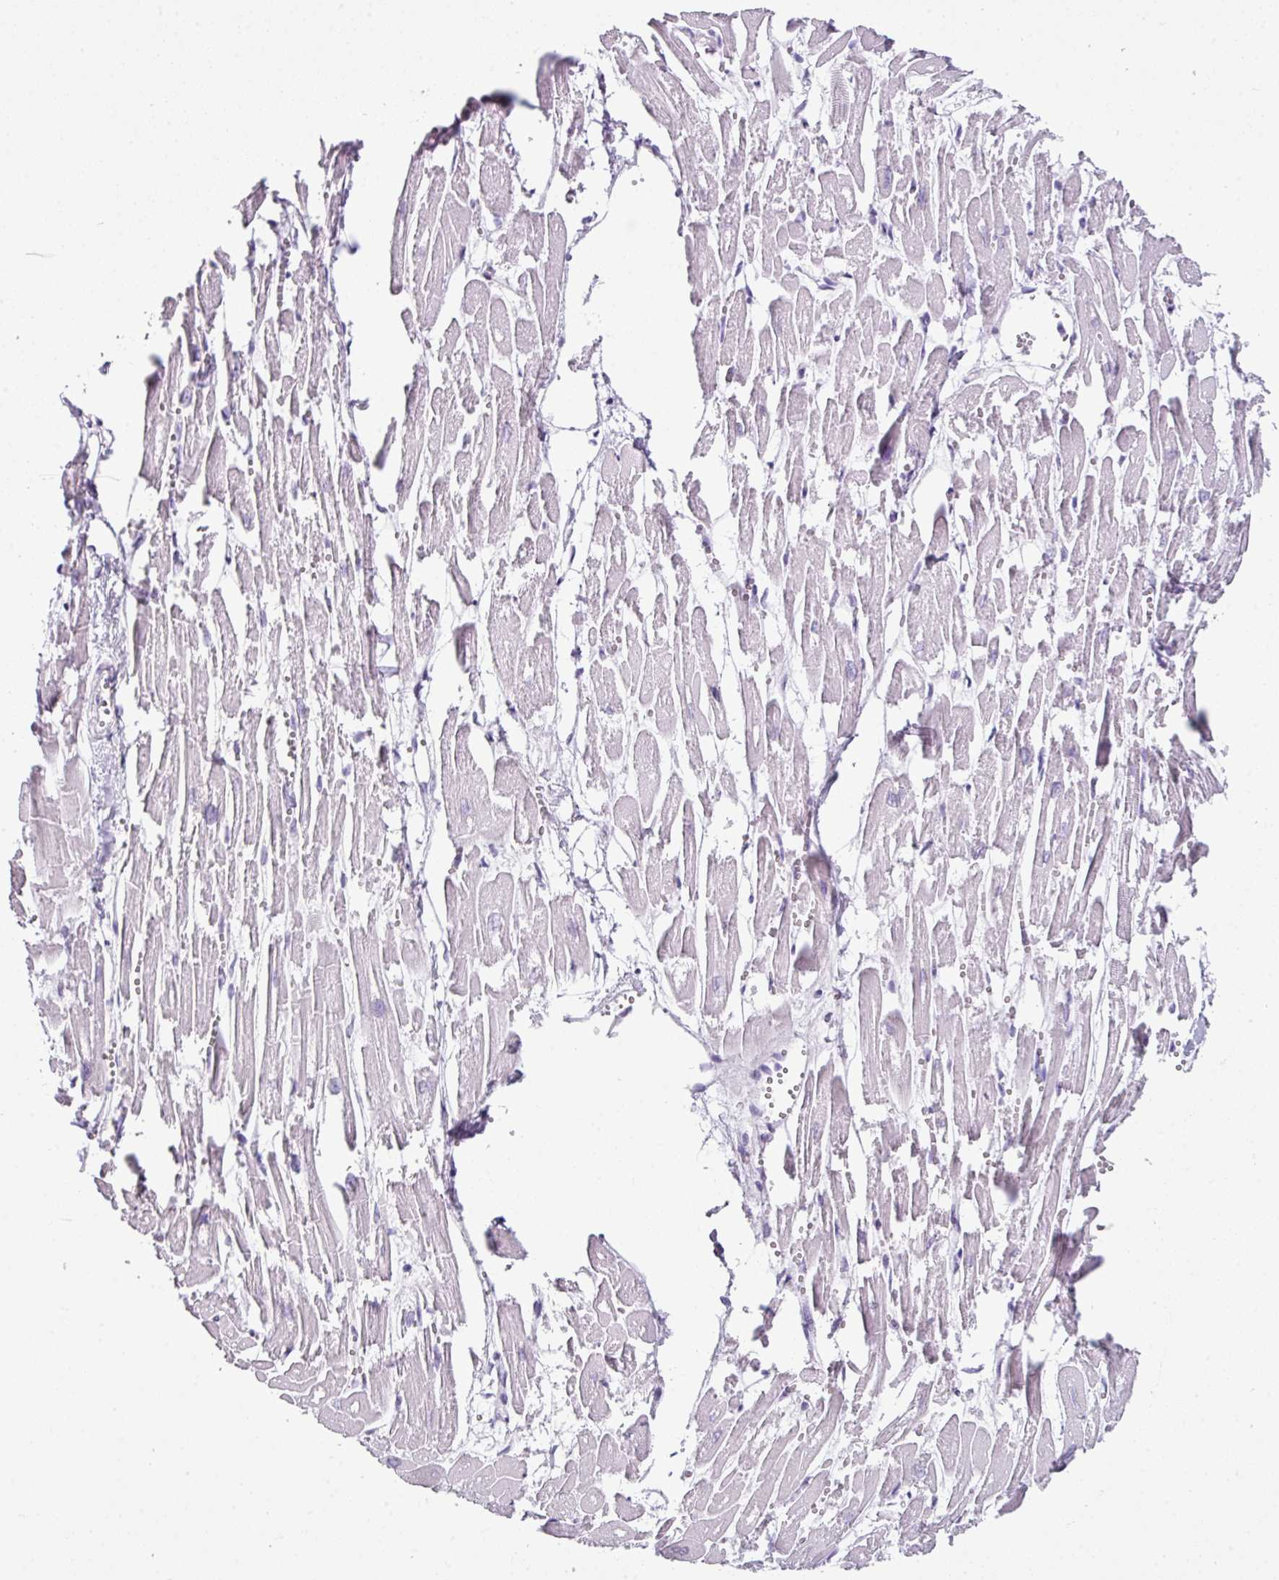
{"staining": {"intensity": "negative", "quantity": "none", "location": "none"}, "tissue": "heart muscle", "cell_type": "Cardiomyocytes", "image_type": "normal", "snomed": [{"axis": "morphology", "description": "Normal tissue, NOS"}, {"axis": "topography", "description": "Heart"}], "caption": "Heart muscle stained for a protein using immunohistochemistry (IHC) demonstrates no expression cardiomyocytes.", "gene": "SCT", "patient": {"sex": "male", "age": 54}}